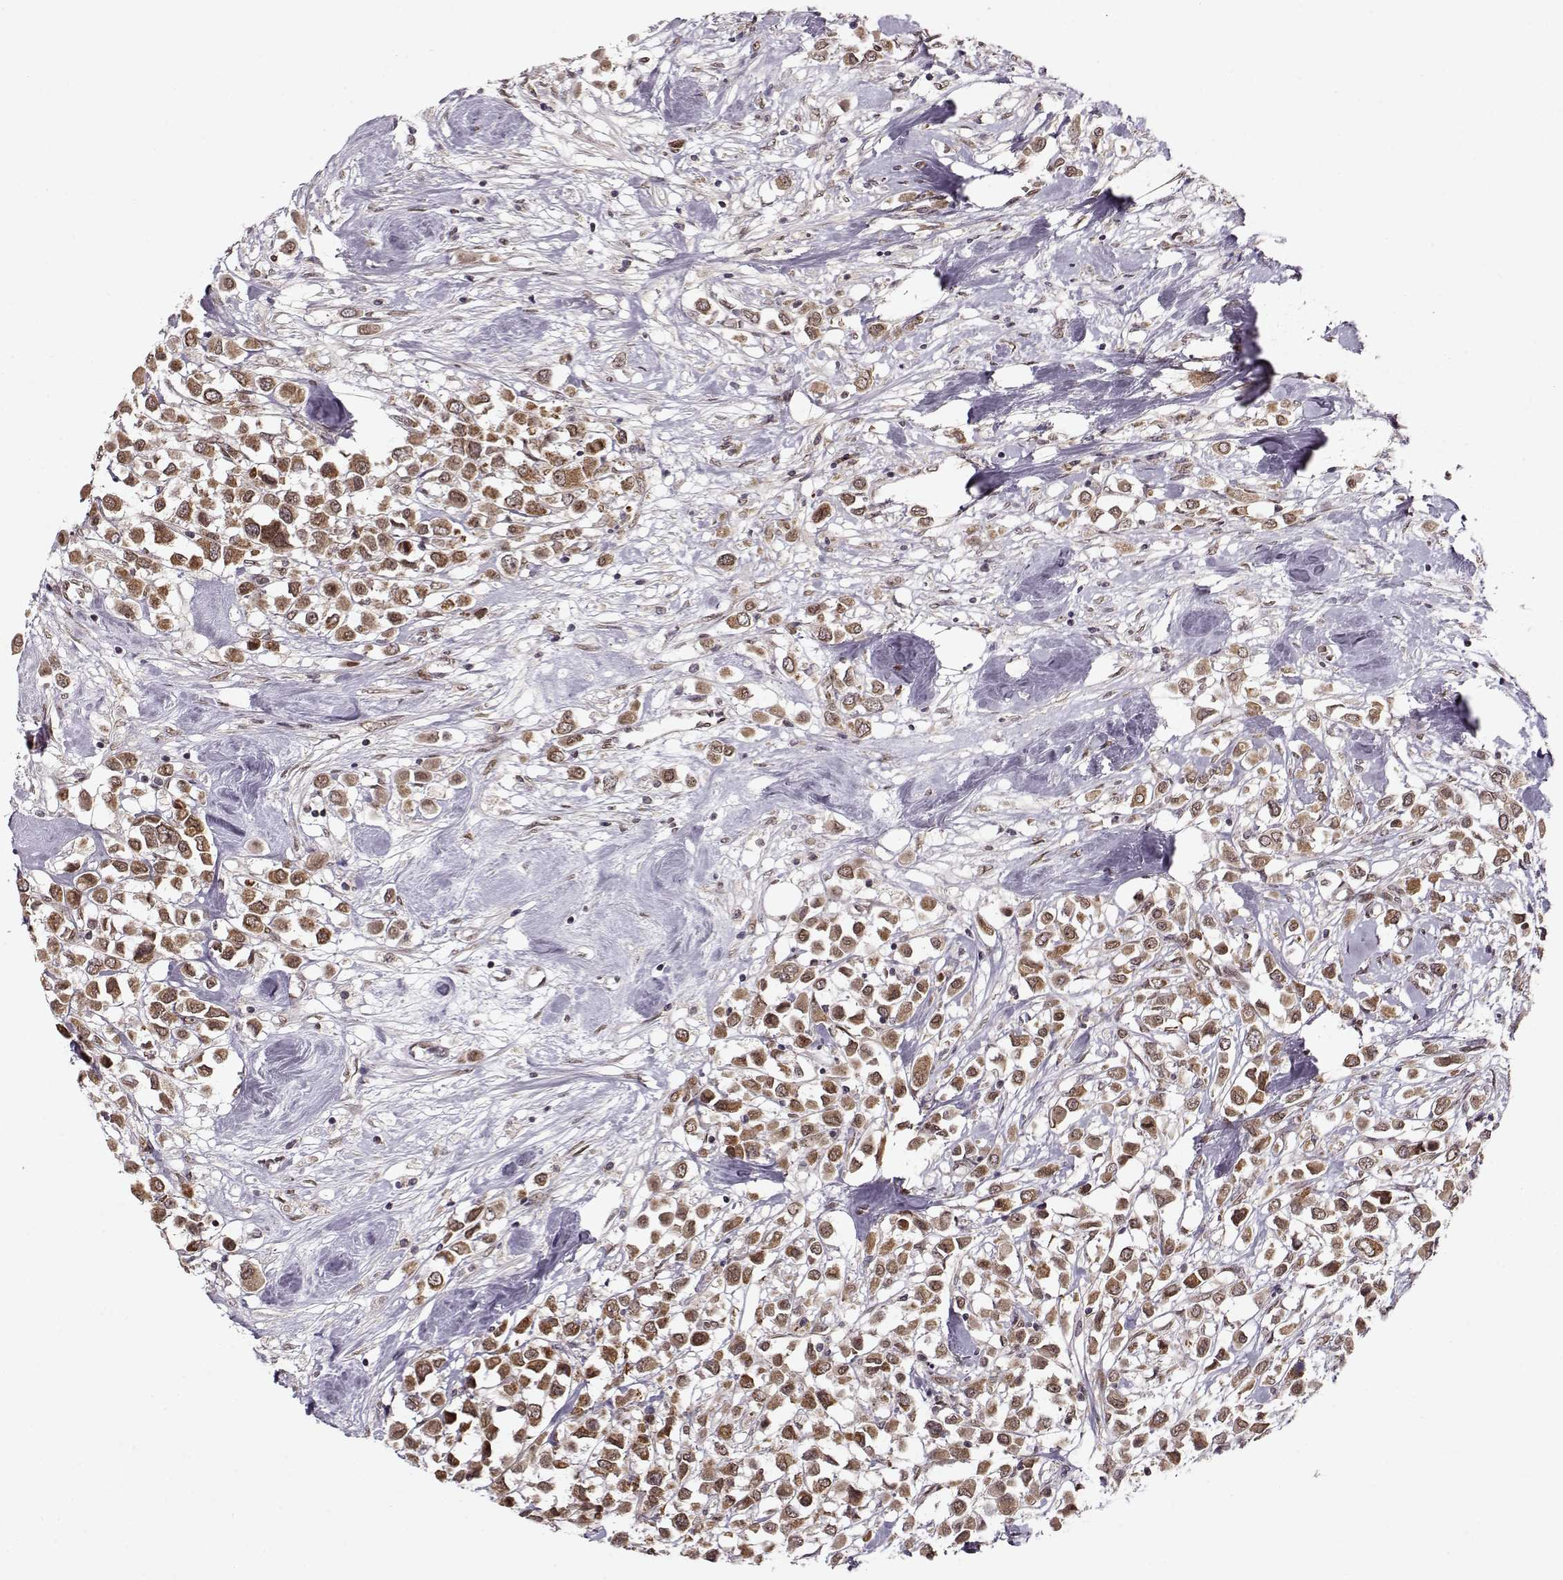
{"staining": {"intensity": "strong", "quantity": ">75%", "location": "cytoplasmic/membranous"}, "tissue": "breast cancer", "cell_type": "Tumor cells", "image_type": "cancer", "snomed": [{"axis": "morphology", "description": "Duct carcinoma"}, {"axis": "topography", "description": "Breast"}], "caption": "An immunohistochemistry image of neoplastic tissue is shown. Protein staining in brown labels strong cytoplasmic/membranous positivity in infiltrating ductal carcinoma (breast) within tumor cells. The staining was performed using DAB to visualize the protein expression in brown, while the nuclei were stained in blue with hematoxylin (Magnification: 20x).", "gene": "RAI1", "patient": {"sex": "female", "age": 61}}